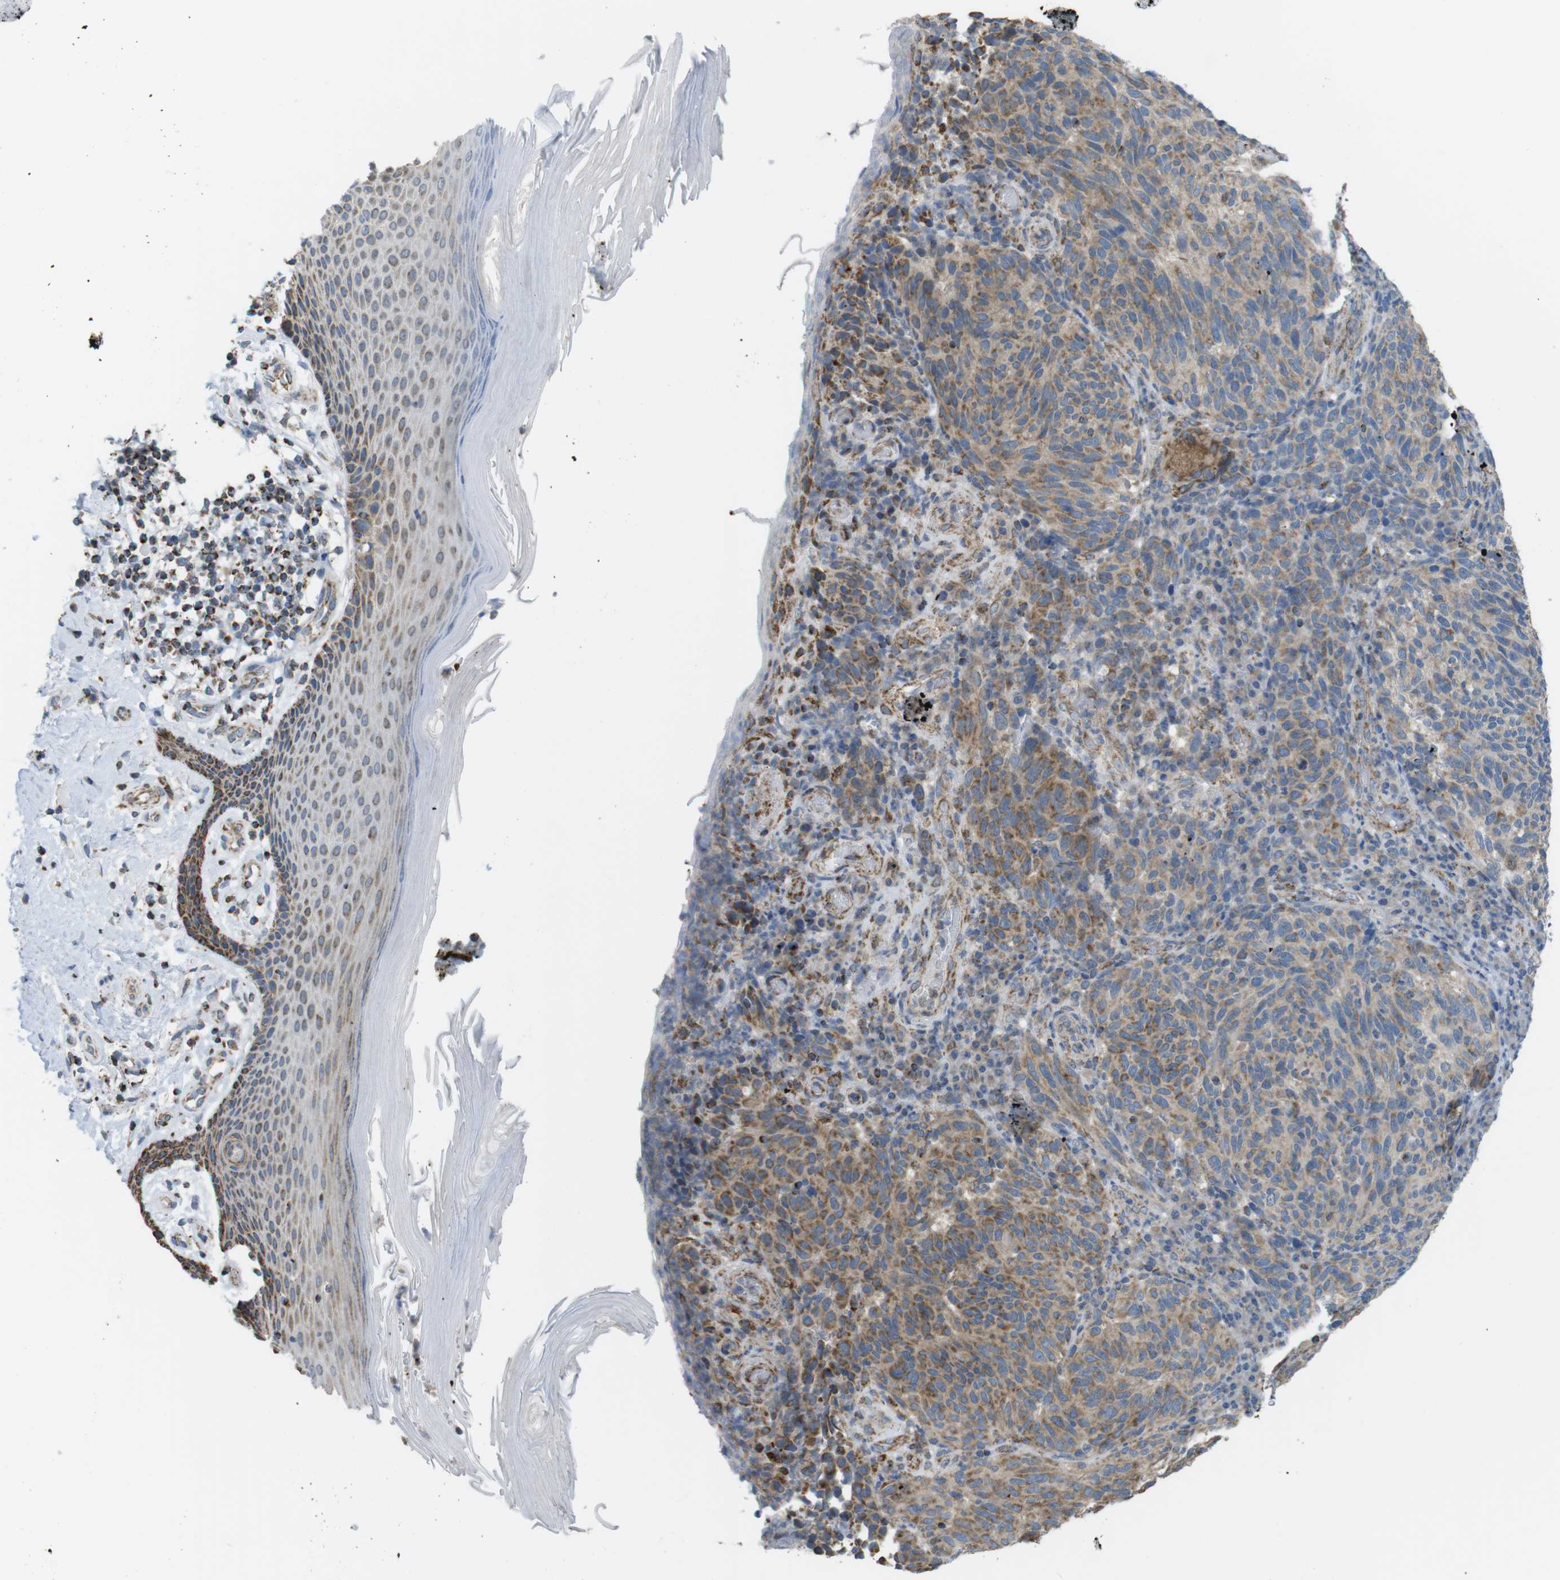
{"staining": {"intensity": "moderate", "quantity": ">75%", "location": "cytoplasmic/membranous"}, "tissue": "melanoma", "cell_type": "Tumor cells", "image_type": "cancer", "snomed": [{"axis": "morphology", "description": "Malignant melanoma, NOS"}, {"axis": "topography", "description": "Skin"}], "caption": "The photomicrograph displays a brown stain indicating the presence of a protein in the cytoplasmic/membranous of tumor cells in malignant melanoma. (IHC, brightfield microscopy, high magnification).", "gene": "GRIK2", "patient": {"sex": "female", "age": 73}}